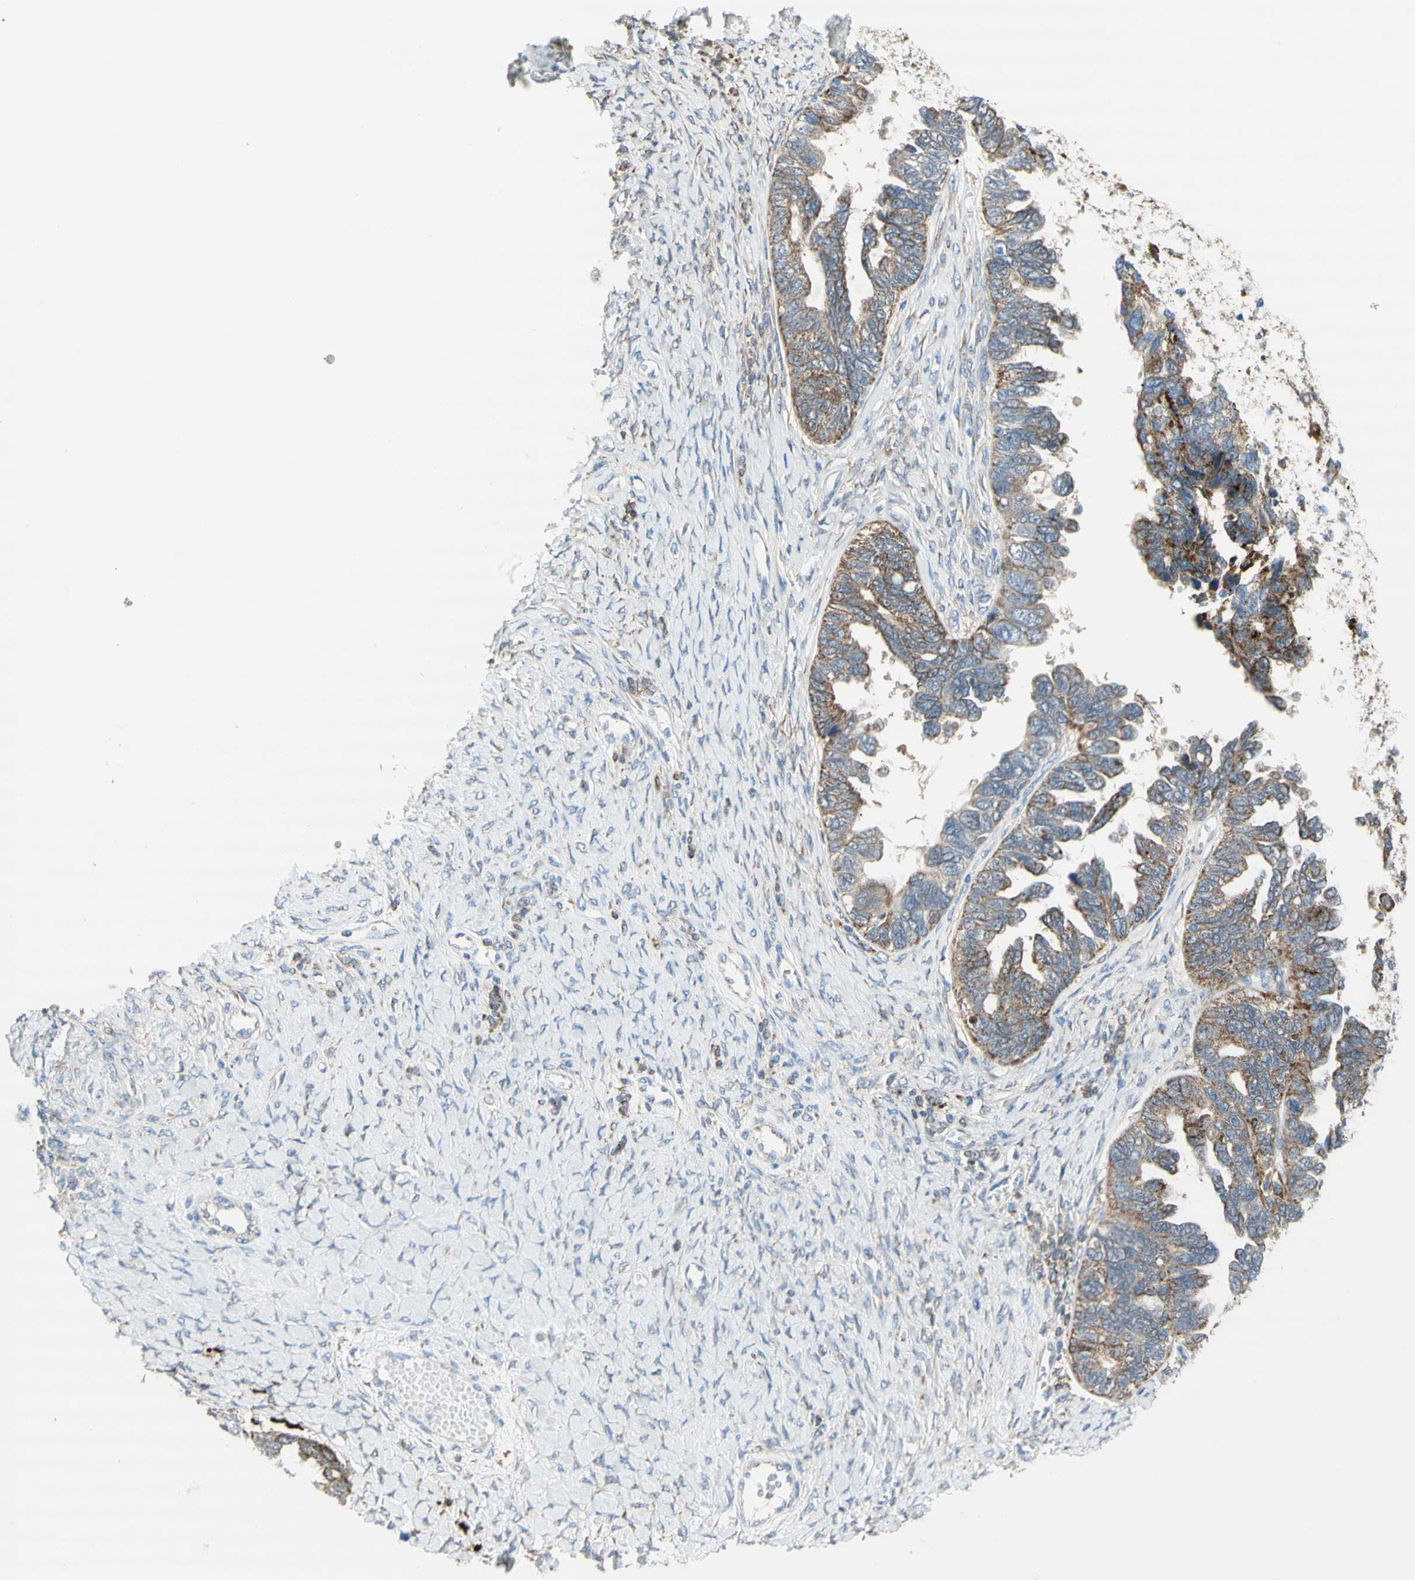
{"staining": {"intensity": "moderate", "quantity": "25%-75%", "location": "cytoplasmic/membranous"}, "tissue": "ovarian cancer", "cell_type": "Tumor cells", "image_type": "cancer", "snomed": [{"axis": "morphology", "description": "Cystadenocarcinoma, serous, NOS"}, {"axis": "topography", "description": "Ovary"}], "caption": "A micrograph showing moderate cytoplasmic/membranous expression in about 25%-75% of tumor cells in serous cystadenocarcinoma (ovarian), as visualized by brown immunohistochemical staining.", "gene": "URB2", "patient": {"sex": "female", "age": 79}}